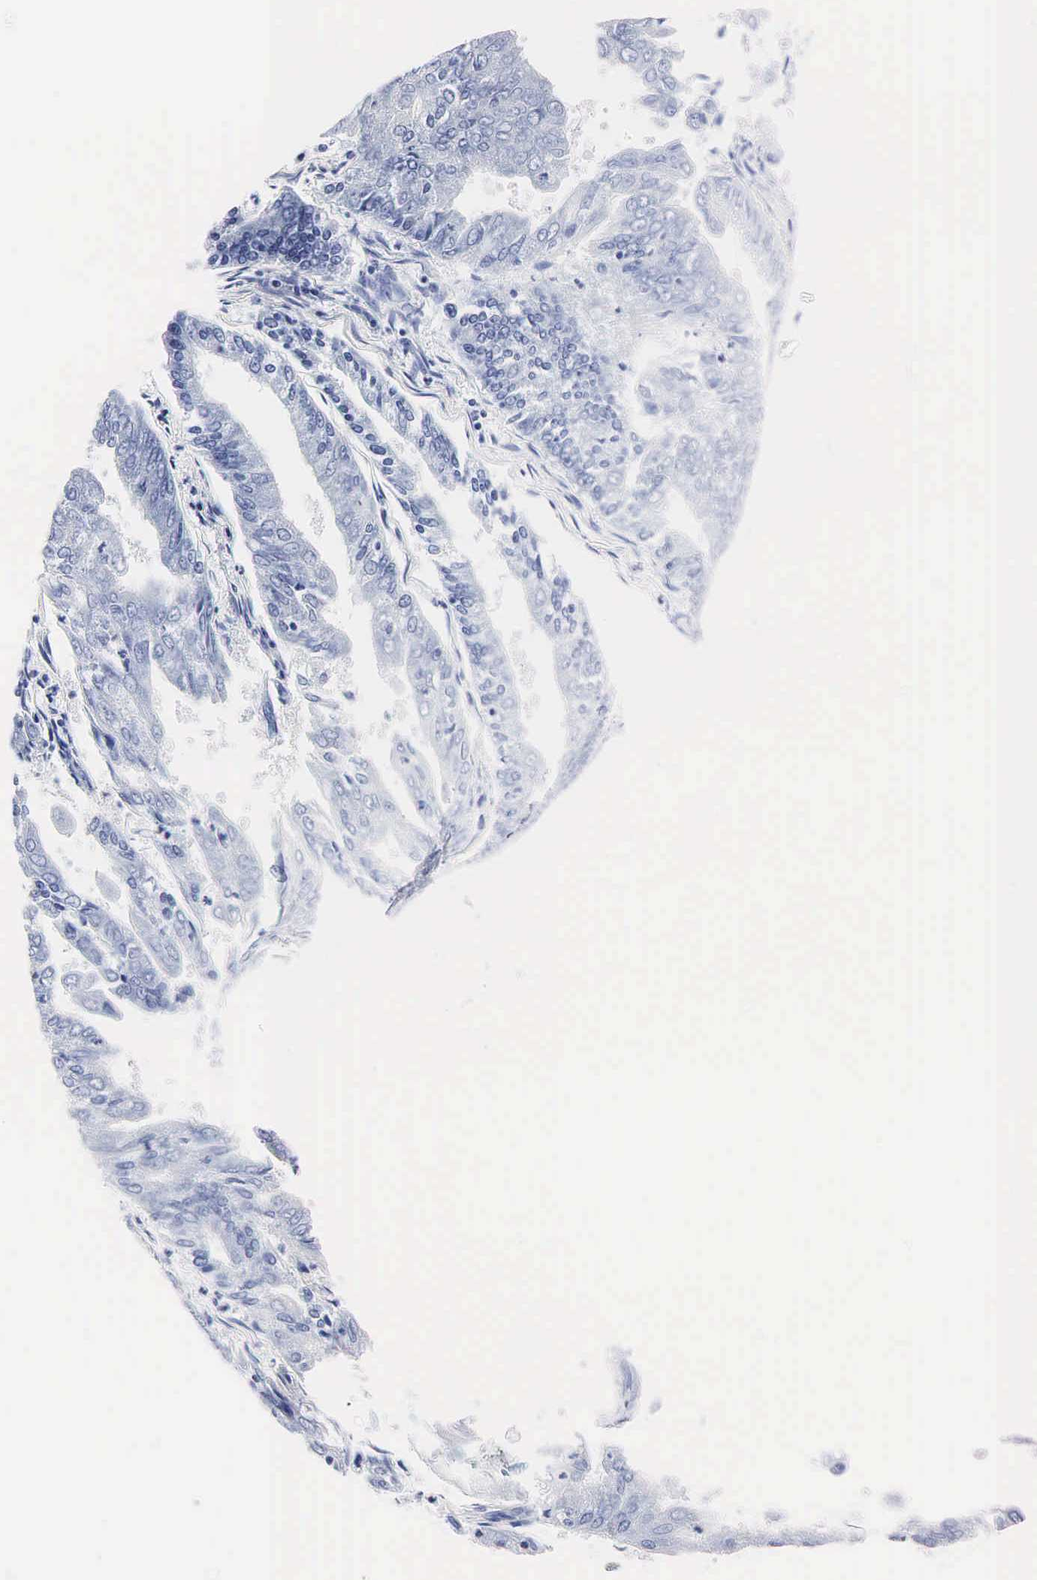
{"staining": {"intensity": "negative", "quantity": "none", "location": "none"}, "tissue": "endometrial cancer", "cell_type": "Tumor cells", "image_type": "cancer", "snomed": [{"axis": "morphology", "description": "Adenocarcinoma, NOS"}, {"axis": "topography", "description": "Endometrium"}], "caption": "Tumor cells show no significant positivity in adenocarcinoma (endometrial).", "gene": "TG", "patient": {"sex": "female", "age": 79}}